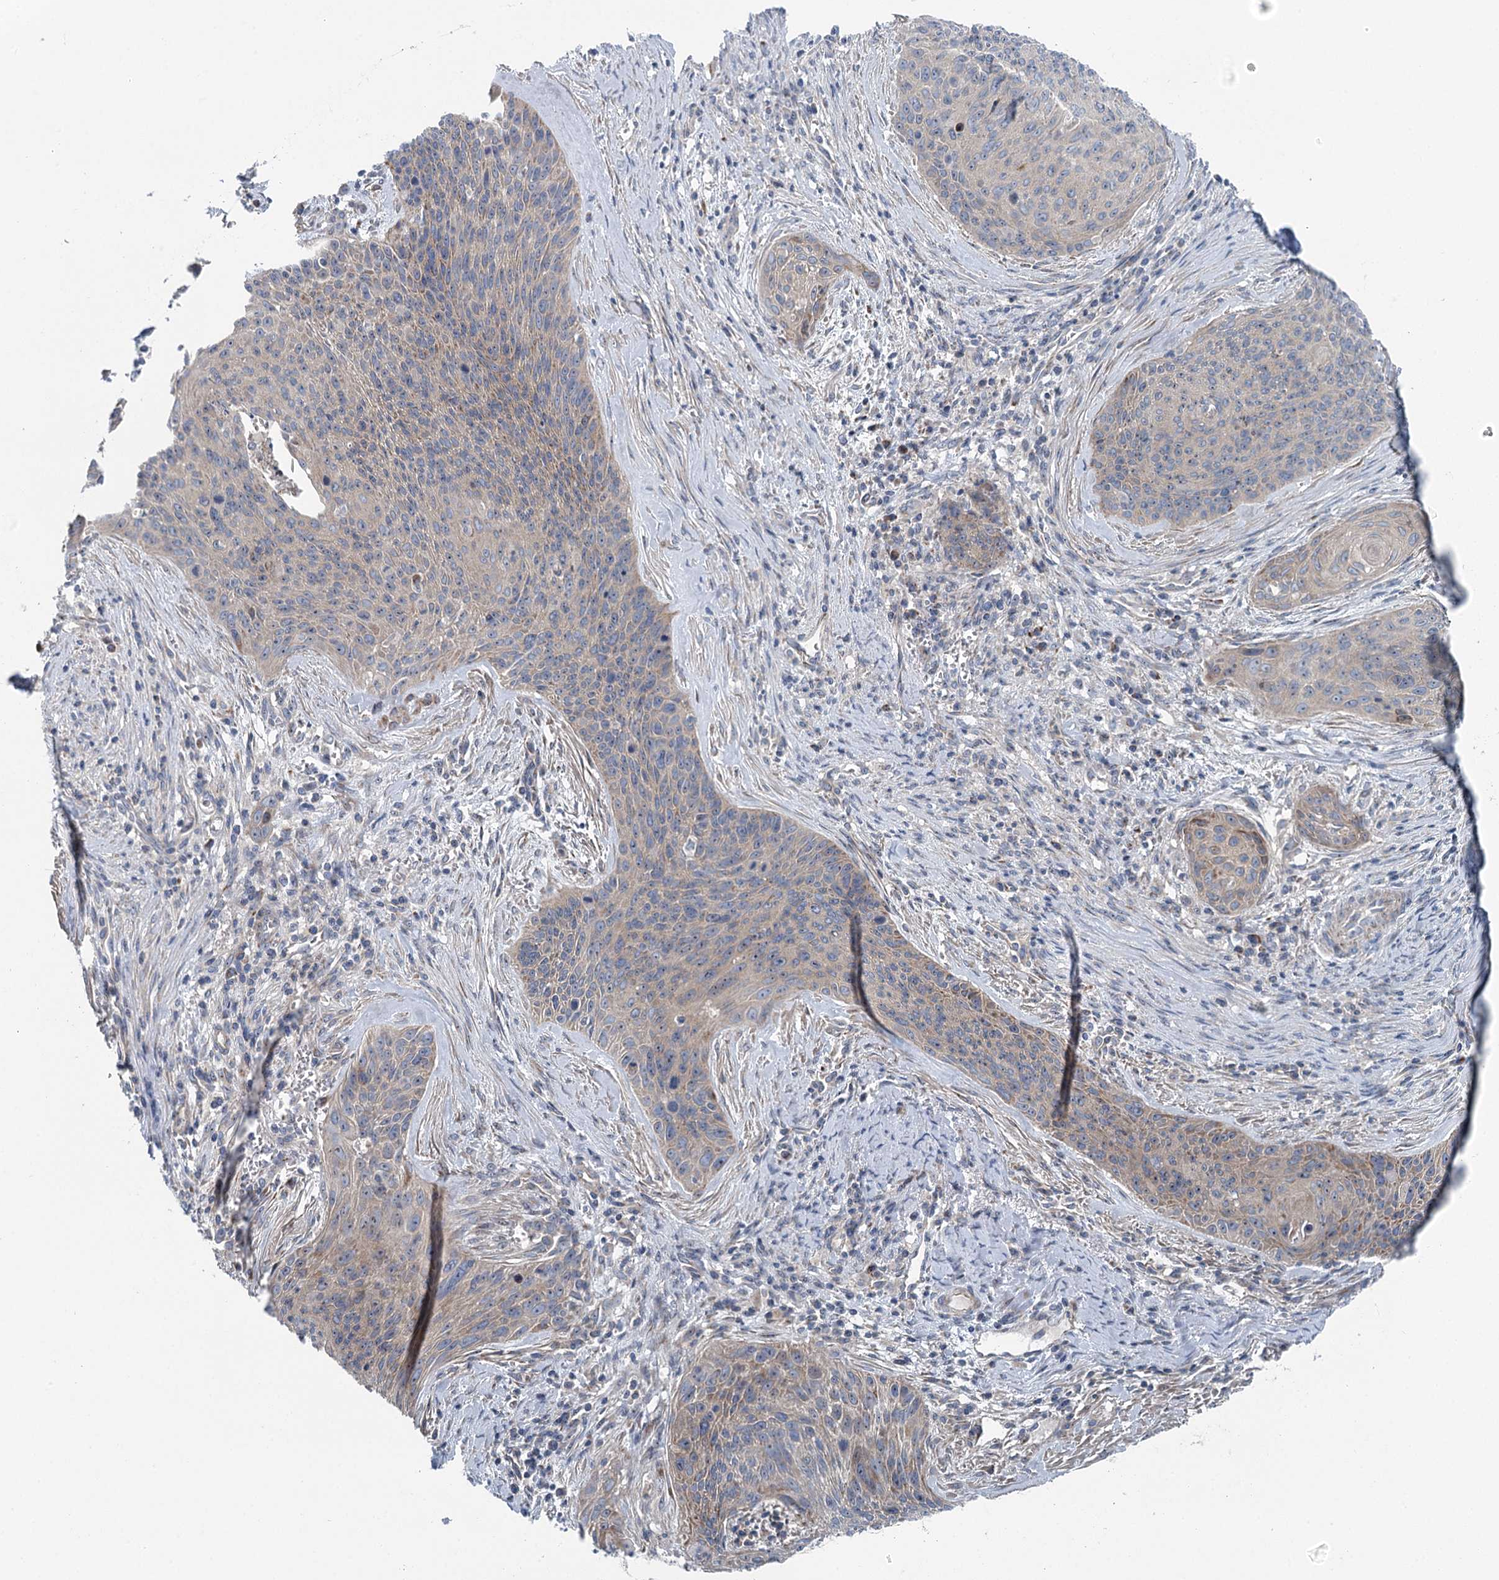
{"staining": {"intensity": "weak", "quantity": ">75%", "location": "cytoplasmic/membranous"}, "tissue": "cervical cancer", "cell_type": "Tumor cells", "image_type": "cancer", "snomed": [{"axis": "morphology", "description": "Squamous cell carcinoma, NOS"}, {"axis": "topography", "description": "Cervix"}], "caption": "Tumor cells reveal low levels of weak cytoplasmic/membranous staining in approximately >75% of cells in human cervical cancer. The staining is performed using DAB (3,3'-diaminobenzidine) brown chromogen to label protein expression. The nuclei are counter-stained blue using hematoxylin.", "gene": "MARK2", "patient": {"sex": "female", "age": 55}}